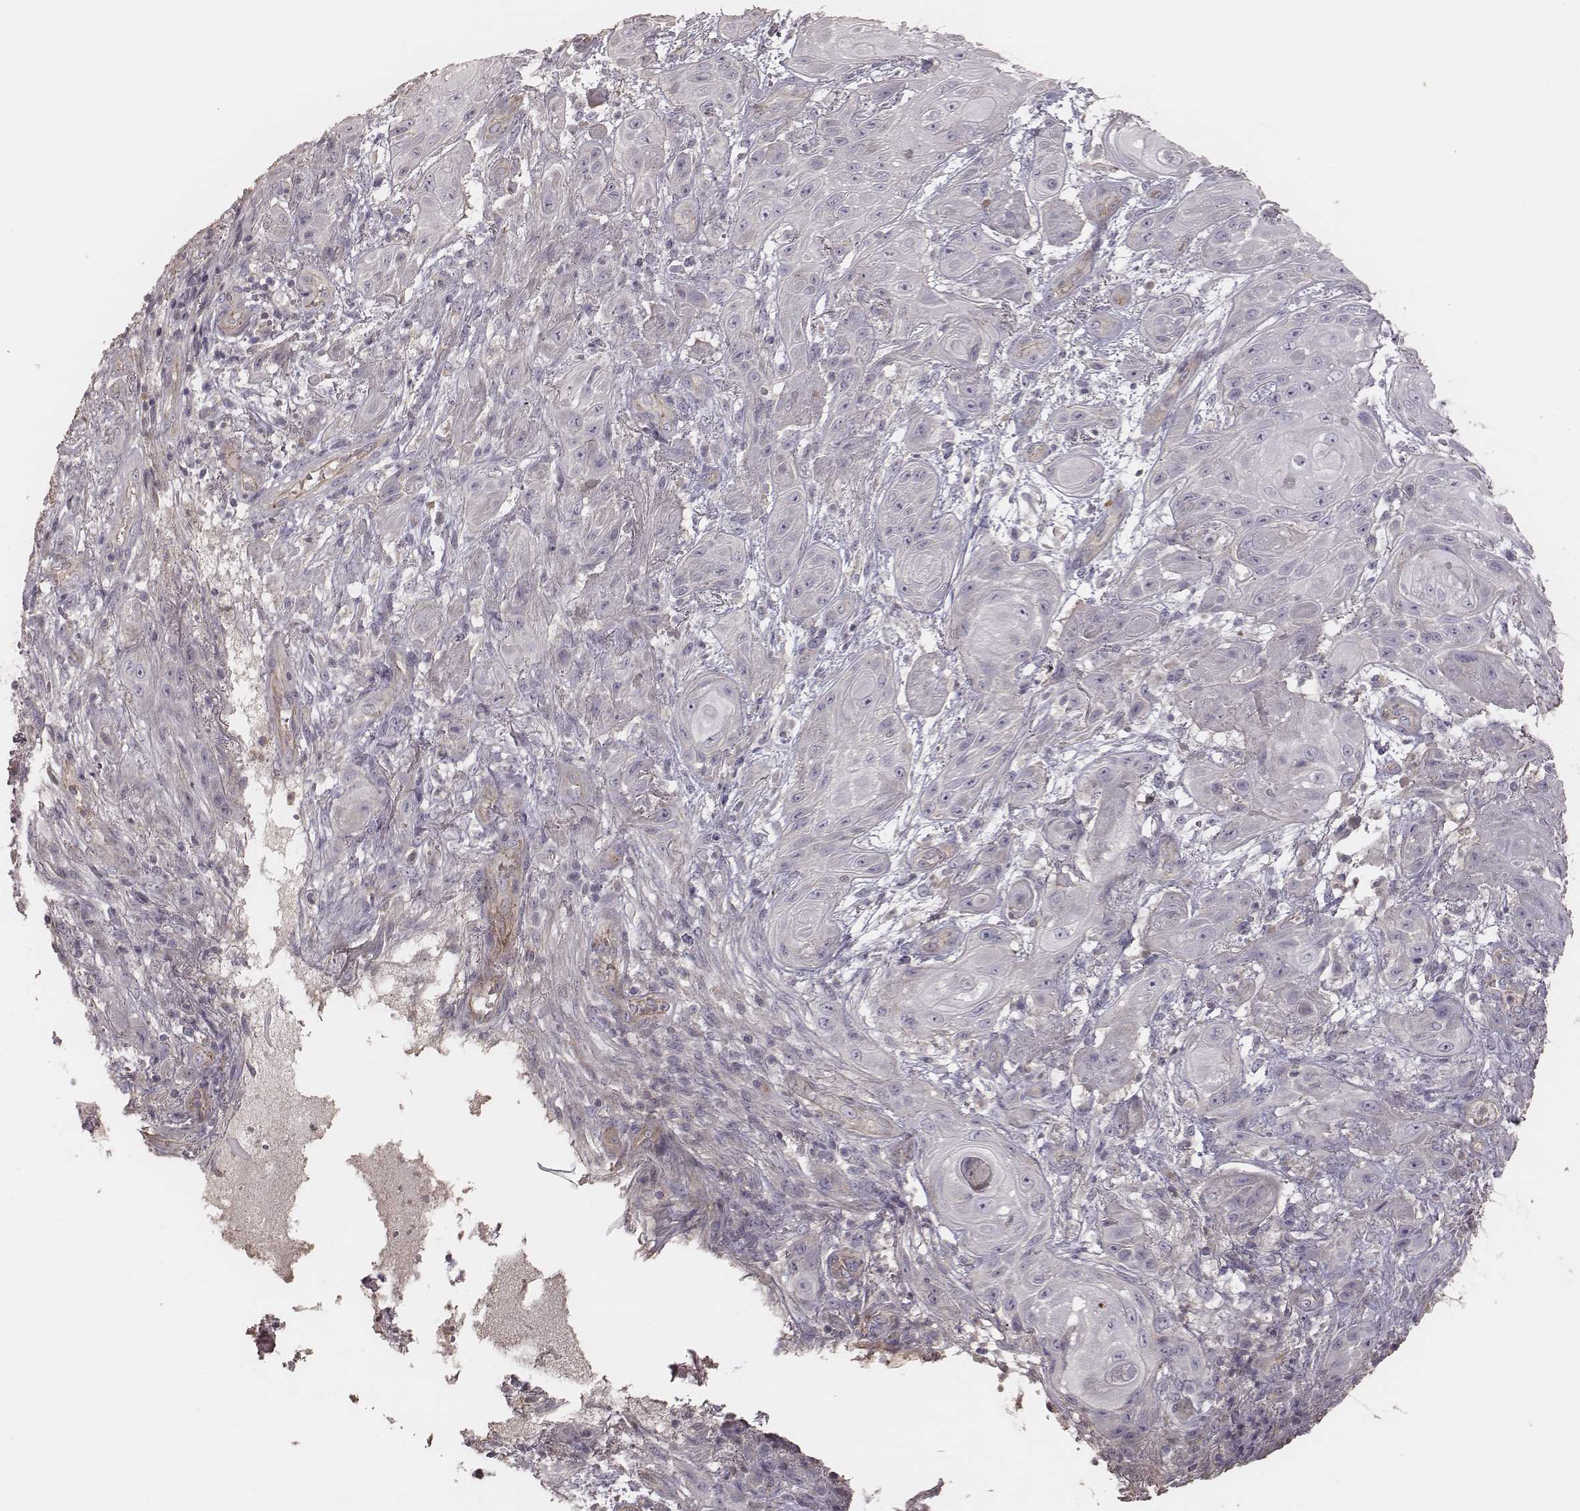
{"staining": {"intensity": "negative", "quantity": "none", "location": "none"}, "tissue": "skin cancer", "cell_type": "Tumor cells", "image_type": "cancer", "snomed": [{"axis": "morphology", "description": "Squamous cell carcinoma, NOS"}, {"axis": "topography", "description": "Skin"}], "caption": "A high-resolution histopathology image shows IHC staining of skin cancer, which exhibits no significant positivity in tumor cells.", "gene": "OTOGL", "patient": {"sex": "male", "age": 62}}